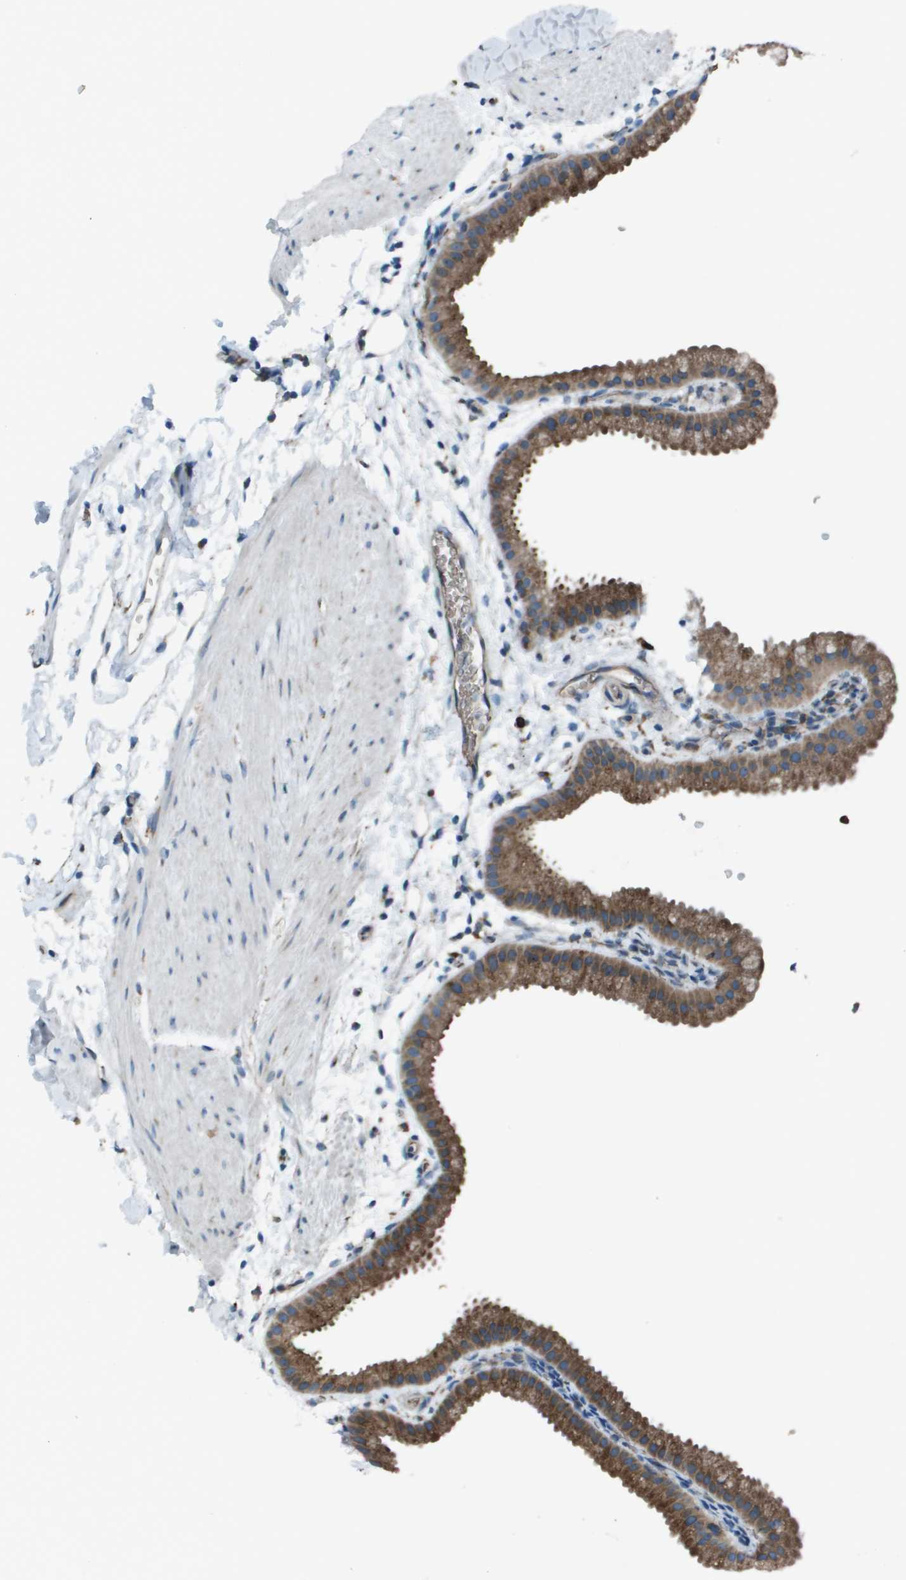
{"staining": {"intensity": "moderate", "quantity": ">75%", "location": "cytoplasmic/membranous"}, "tissue": "gallbladder", "cell_type": "Glandular cells", "image_type": "normal", "snomed": [{"axis": "morphology", "description": "Normal tissue, NOS"}, {"axis": "topography", "description": "Gallbladder"}], "caption": "The photomicrograph exhibits immunohistochemical staining of unremarkable gallbladder. There is moderate cytoplasmic/membranous expression is appreciated in approximately >75% of glandular cells.", "gene": "UTS2", "patient": {"sex": "female", "age": 64}}